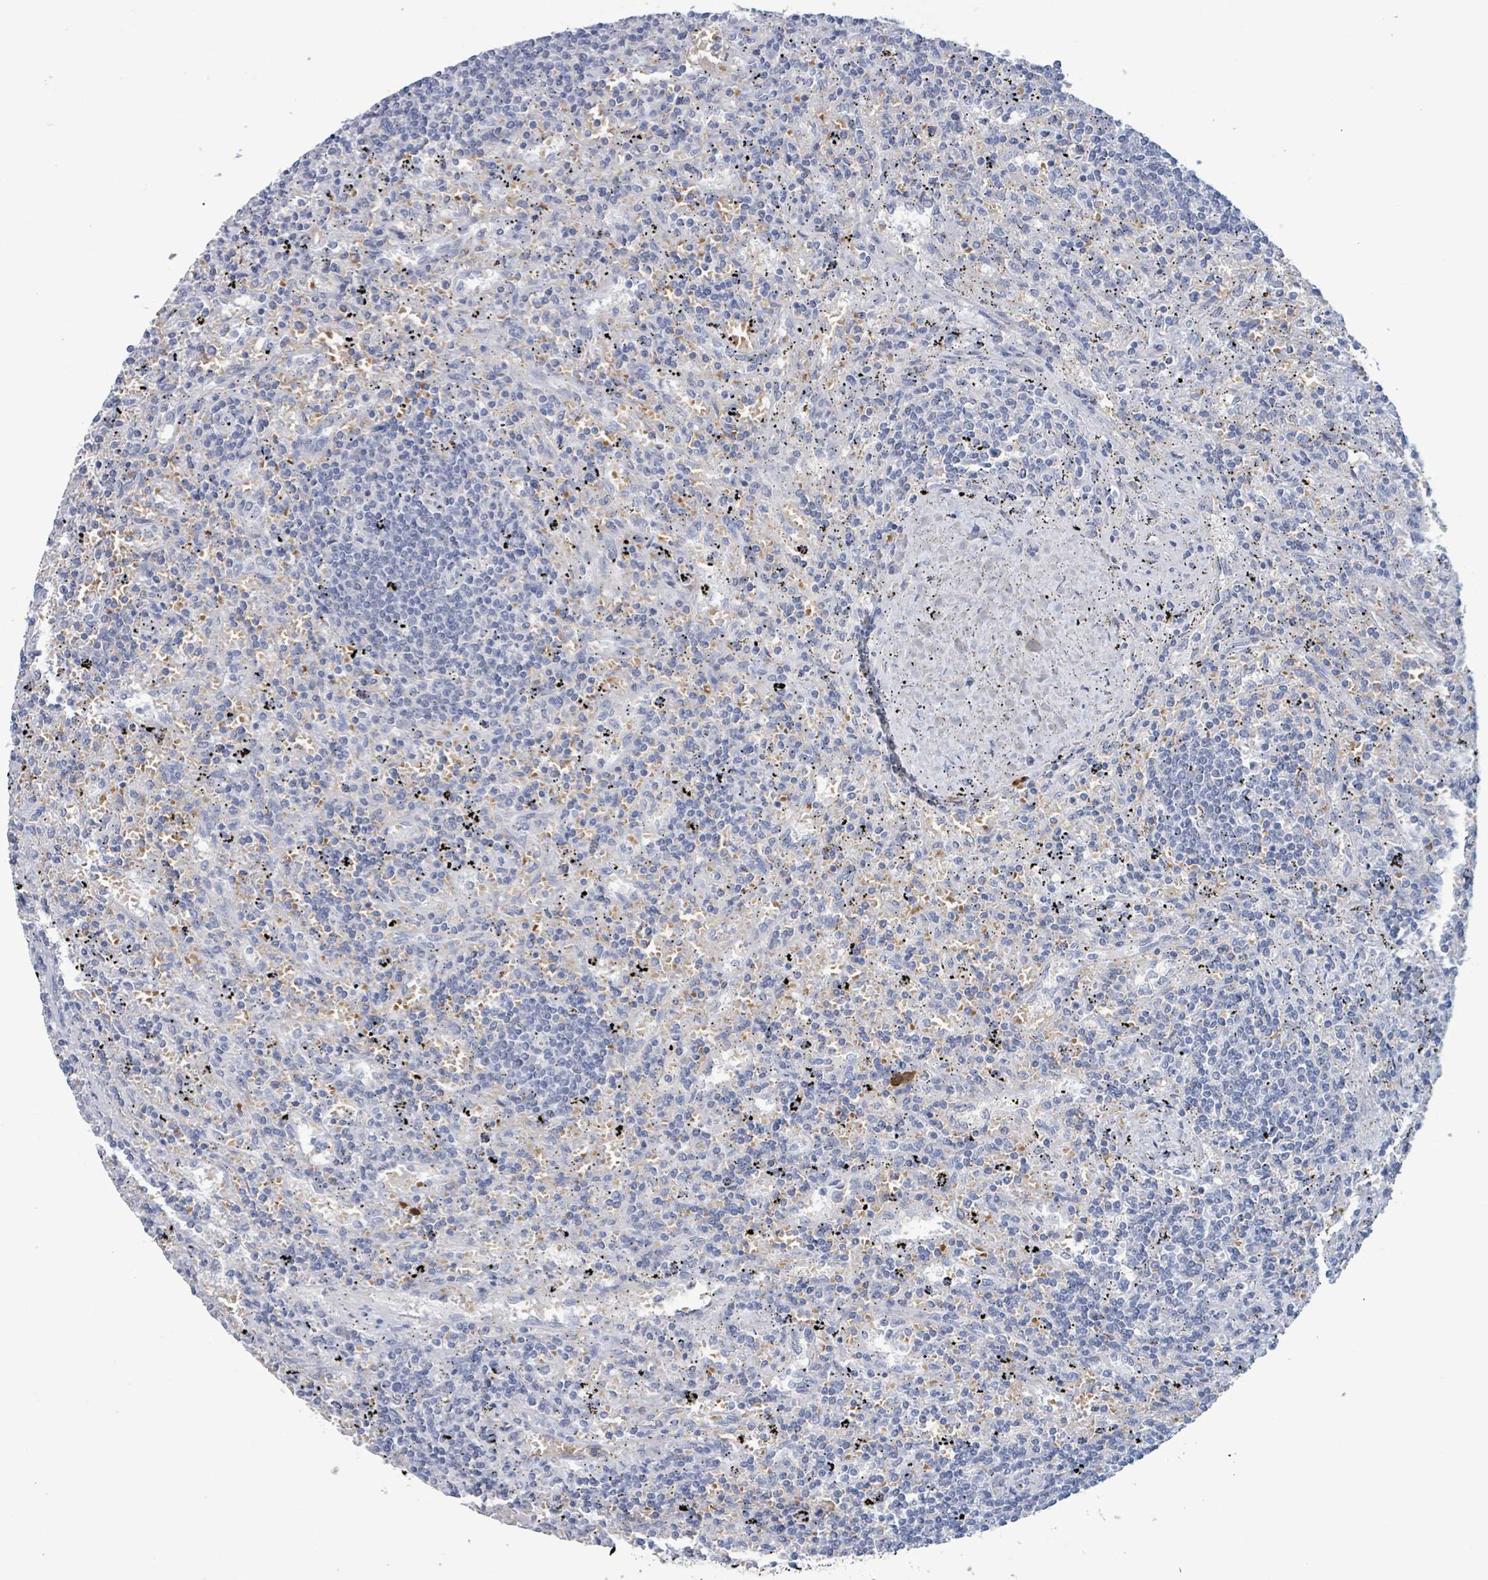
{"staining": {"intensity": "negative", "quantity": "none", "location": "none"}, "tissue": "lymphoma", "cell_type": "Tumor cells", "image_type": "cancer", "snomed": [{"axis": "morphology", "description": "Malignant lymphoma, non-Hodgkin's type, Low grade"}, {"axis": "topography", "description": "Spleen"}], "caption": "The immunohistochemistry (IHC) photomicrograph has no significant expression in tumor cells of lymphoma tissue. (Stains: DAB immunohistochemistry (IHC) with hematoxylin counter stain, Microscopy: brightfield microscopy at high magnification).", "gene": "PKLR", "patient": {"sex": "male", "age": 76}}